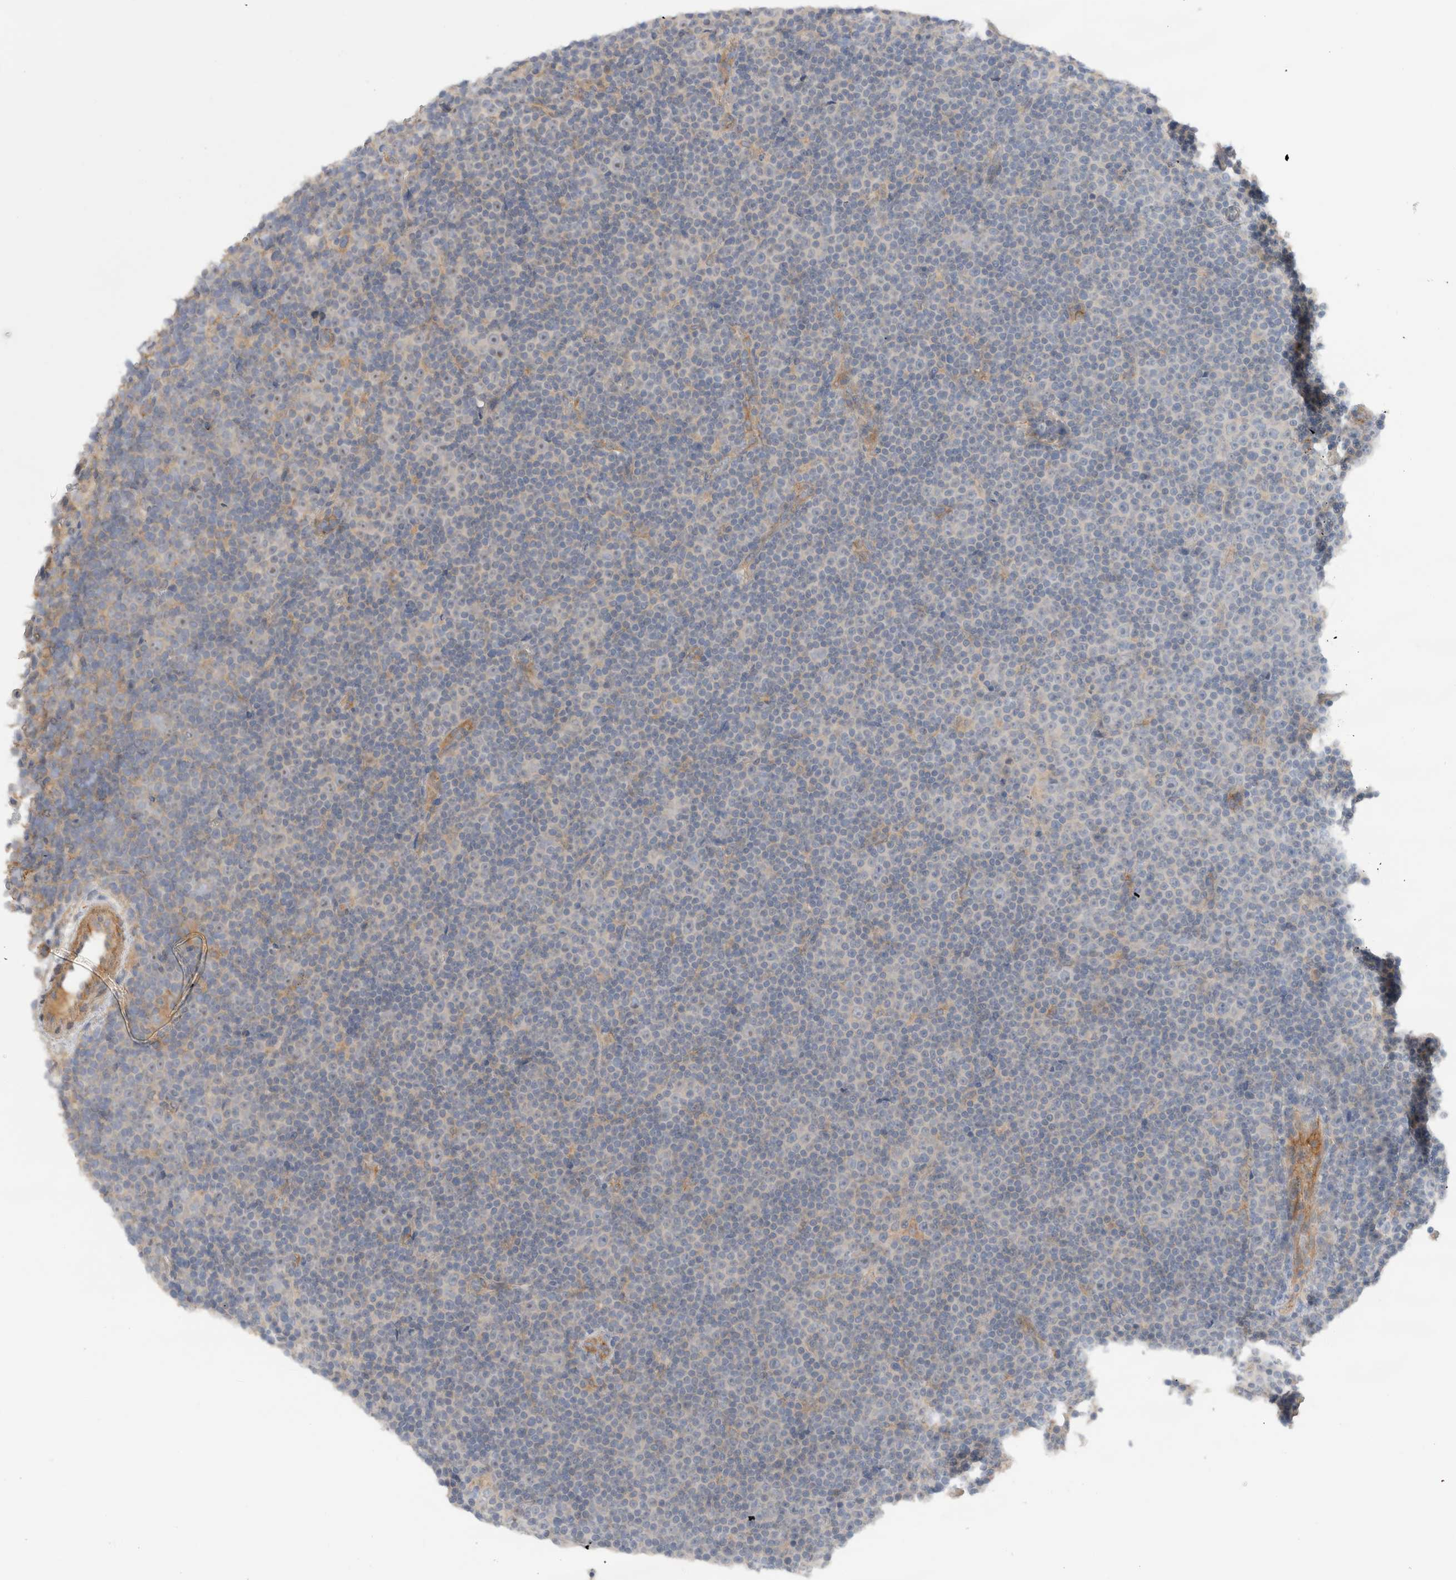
{"staining": {"intensity": "negative", "quantity": "none", "location": "none"}, "tissue": "lymphoma", "cell_type": "Tumor cells", "image_type": "cancer", "snomed": [{"axis": "morphology", "description": "Malignant lymphoma, non-Hodgkin's type, Low grade"}, {"axis": "topography", "description": "Lymph node"}], "caption": "A high-resolution micrograph shows immunohistochemistry staining of malignant lymphoma, non-Hodgkin's type (low-grade), which exhibits no significant positivity in tumor cells. (Stains: DAB (3,3'-diaminobenzidine) IHC with hematoxylin counter stain, Microscopy: brightfield microscopy at high magnification).", "gene": "SGK3", "patient": {"sex": "female", "age": 67}}